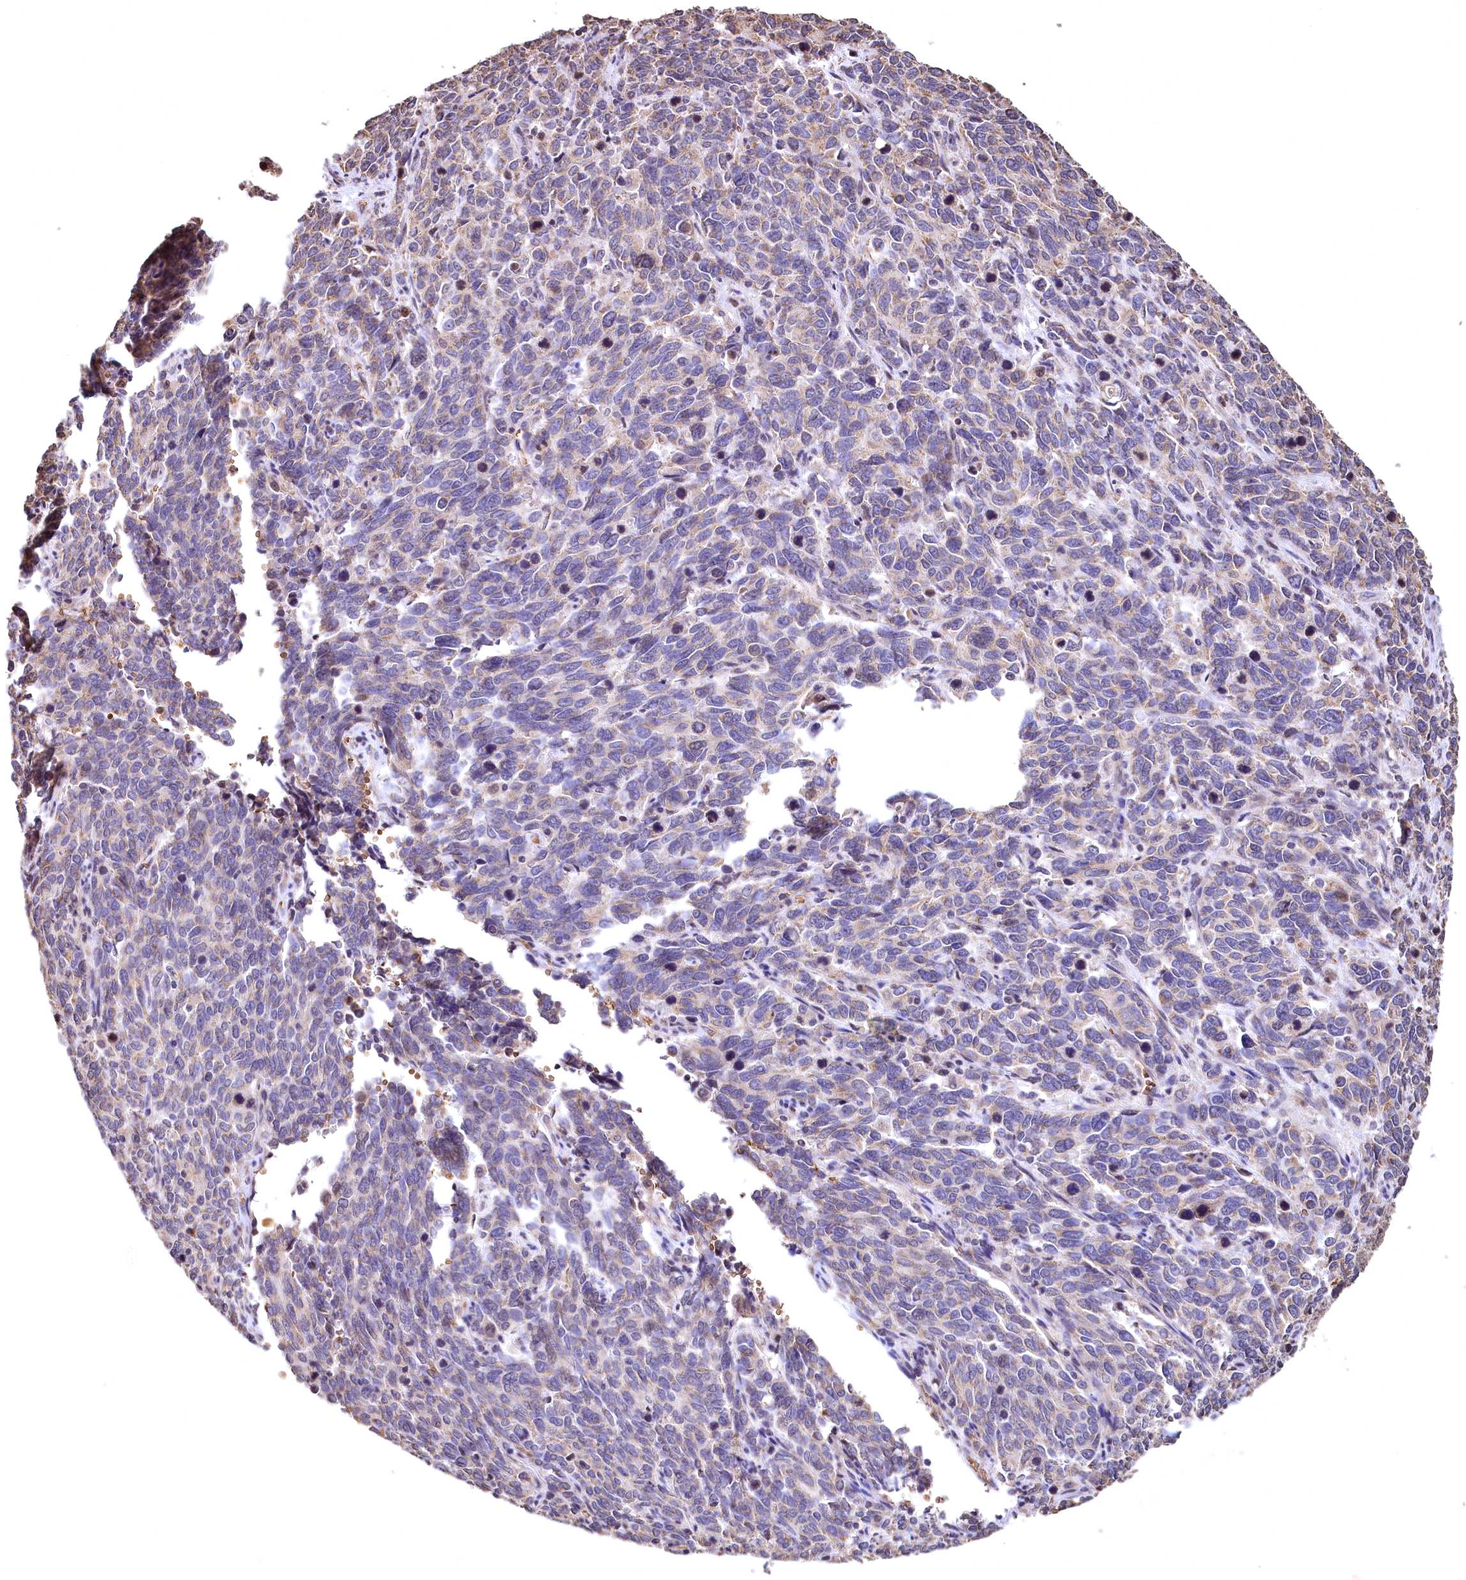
{"staining": {"intensity": "negative", "quantity": "none", "location": "none"}, "tissue": "cervical cancer", "cell_type": "Tumor cells", "image_type": "cancer", "snomed": [{"axis": "morphology", "description": "Squamous cell carcinoma, NOS"}, {"axis": "topography", "description": "Cervix"}], "caption": "This is an IHC histopathology image of cervical squamous cell carcinoma. There is no positivity in tumor cells.", "gene": "SPTA1", "patient": {"sex": "female", "age": 60}}